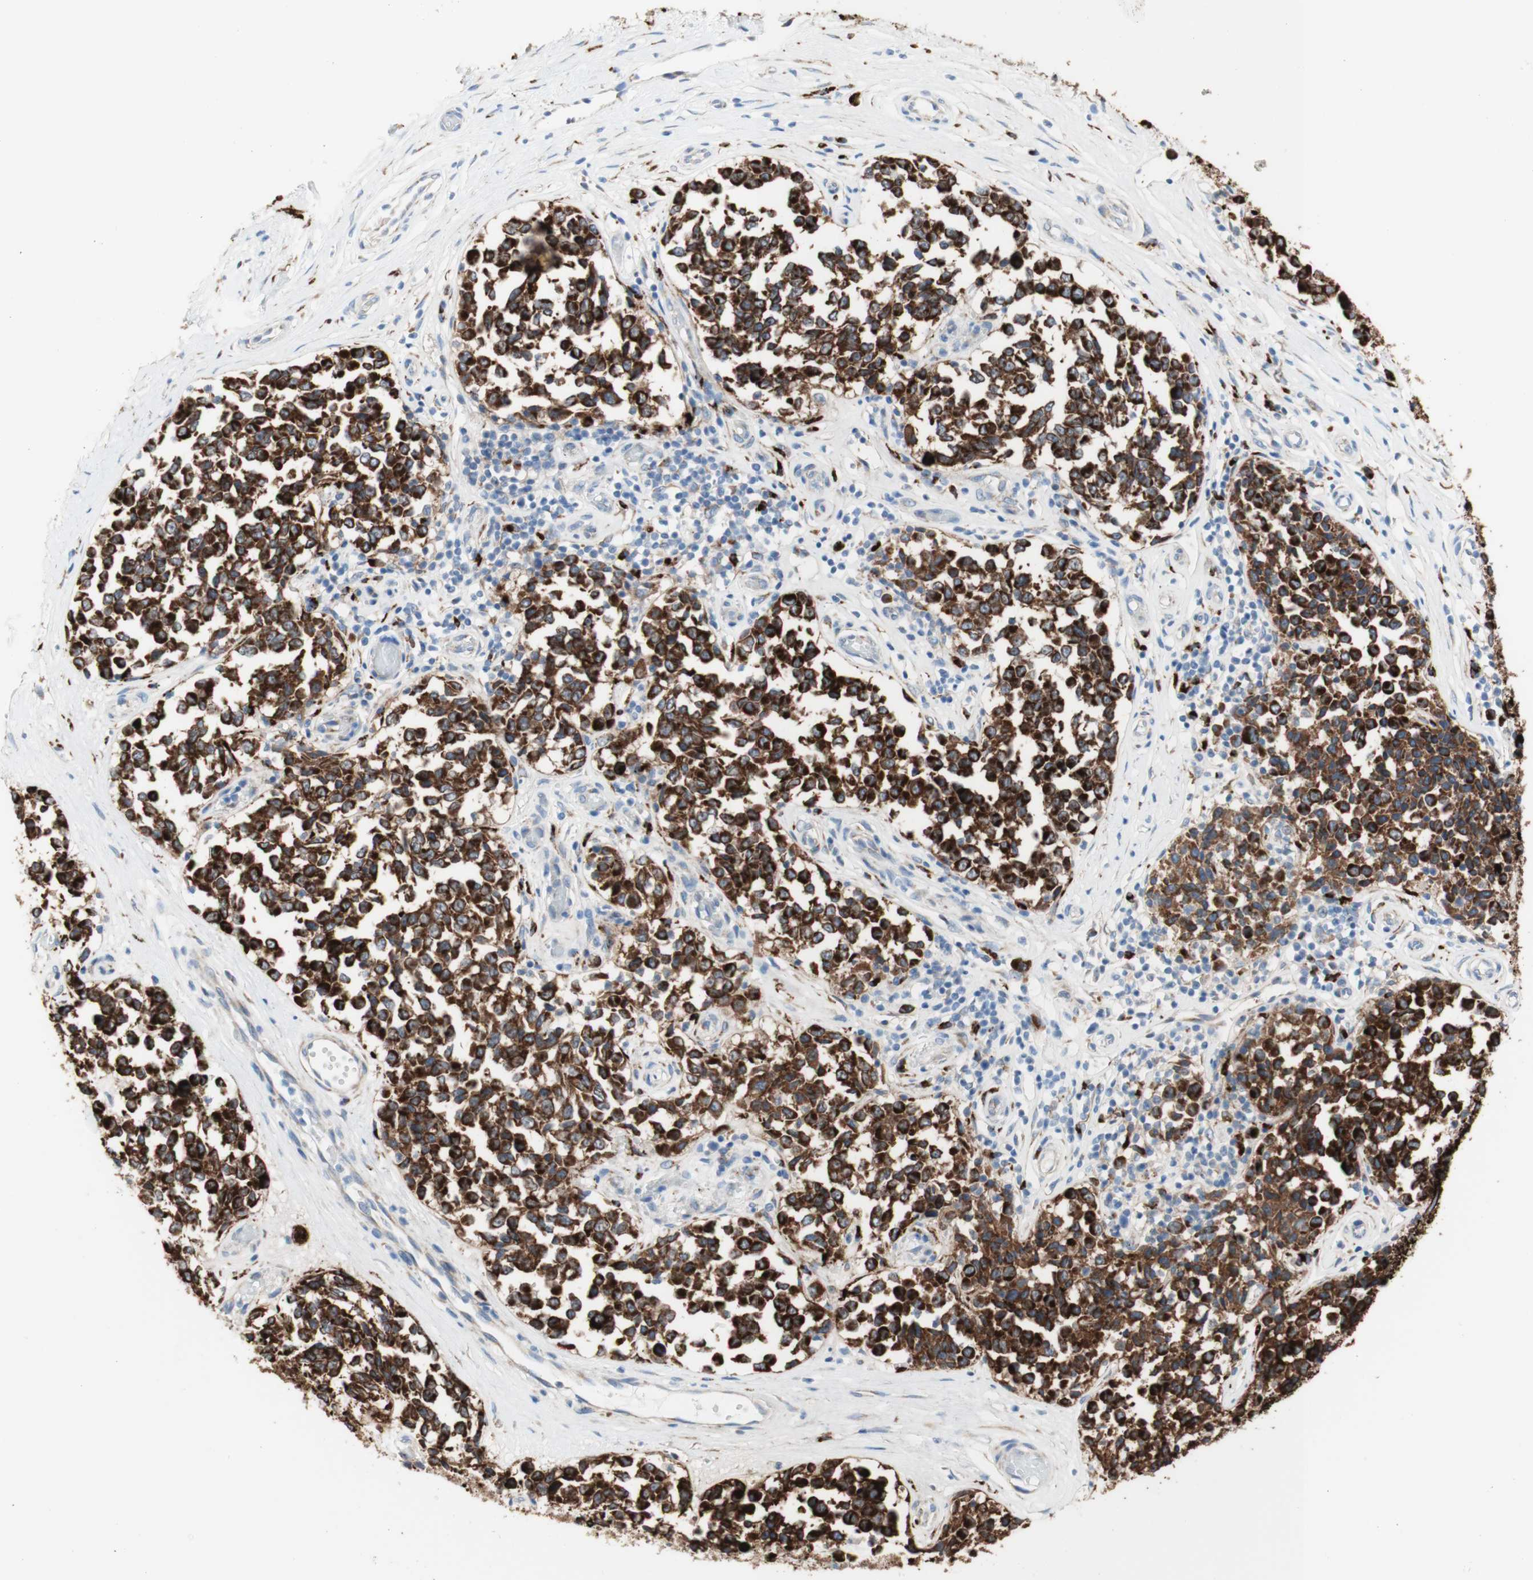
{"staining": {"intensity": "strong", "quantity": ">75%", "location": "cytoplasmic/membranous"}, "tissue": "melanoma", "cell_type": "Tumor cells", "image_type": "cancer", "snomed": [{"axis": "morphology", "description": "Malignant melanoma, NOS"}, {"axis": "topography", "description": "Skin"}], "caption": "This histopathology image displays immunohistochemistry staining of human melanoma, with high strong cytoplasmic/membranous expression in about >75% of tumor cells.", "gene": "URB2", "patient": {"sex": "female", "age": 64}}